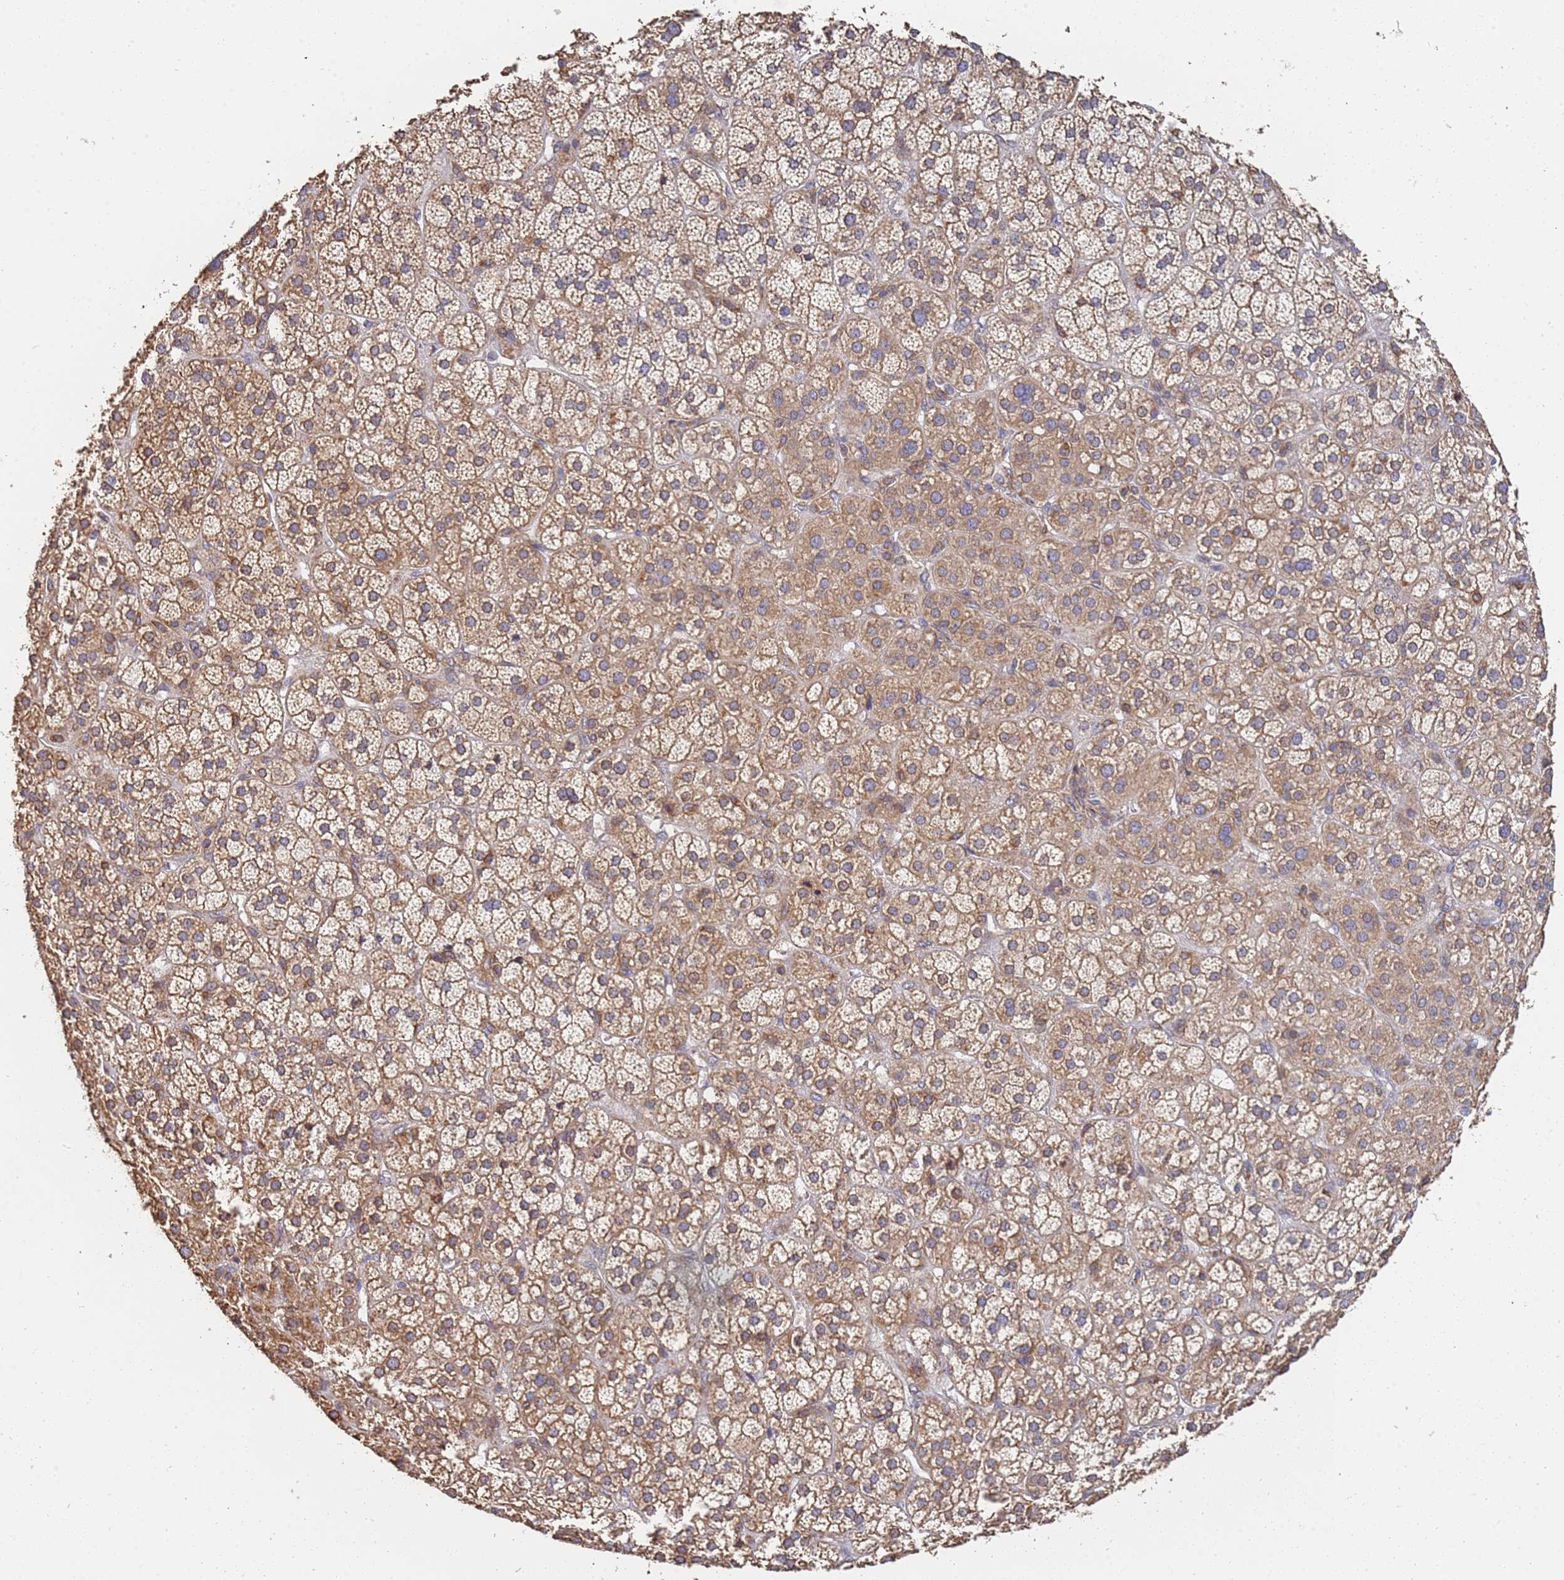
{"staining": {"intensity": "moderate", "quantity": "25%-75%", "location": "cytoplasmic/membranous"}, "tissue": "adrenal gland", "cell_type": "Glandular cells", "image_type": "normal", "snomed": [{"axis": "morphology", "description": "Normal tissue, NOS"}, {"axis": "topography", "description": "Adrenal gland"}], "caption": "Protein staining of normal adrenal gland reveals moderate cytoplasmic/membranous positivity in about 25%-75% of glandular cells. The staining was performed using DAB to visualize the protein expression in brown, while the nuclei were stained in blue with hematoxylin (Magnification: 20x).", "gene": "VRK2", "patient": {"sex": "female", "age": 70}}